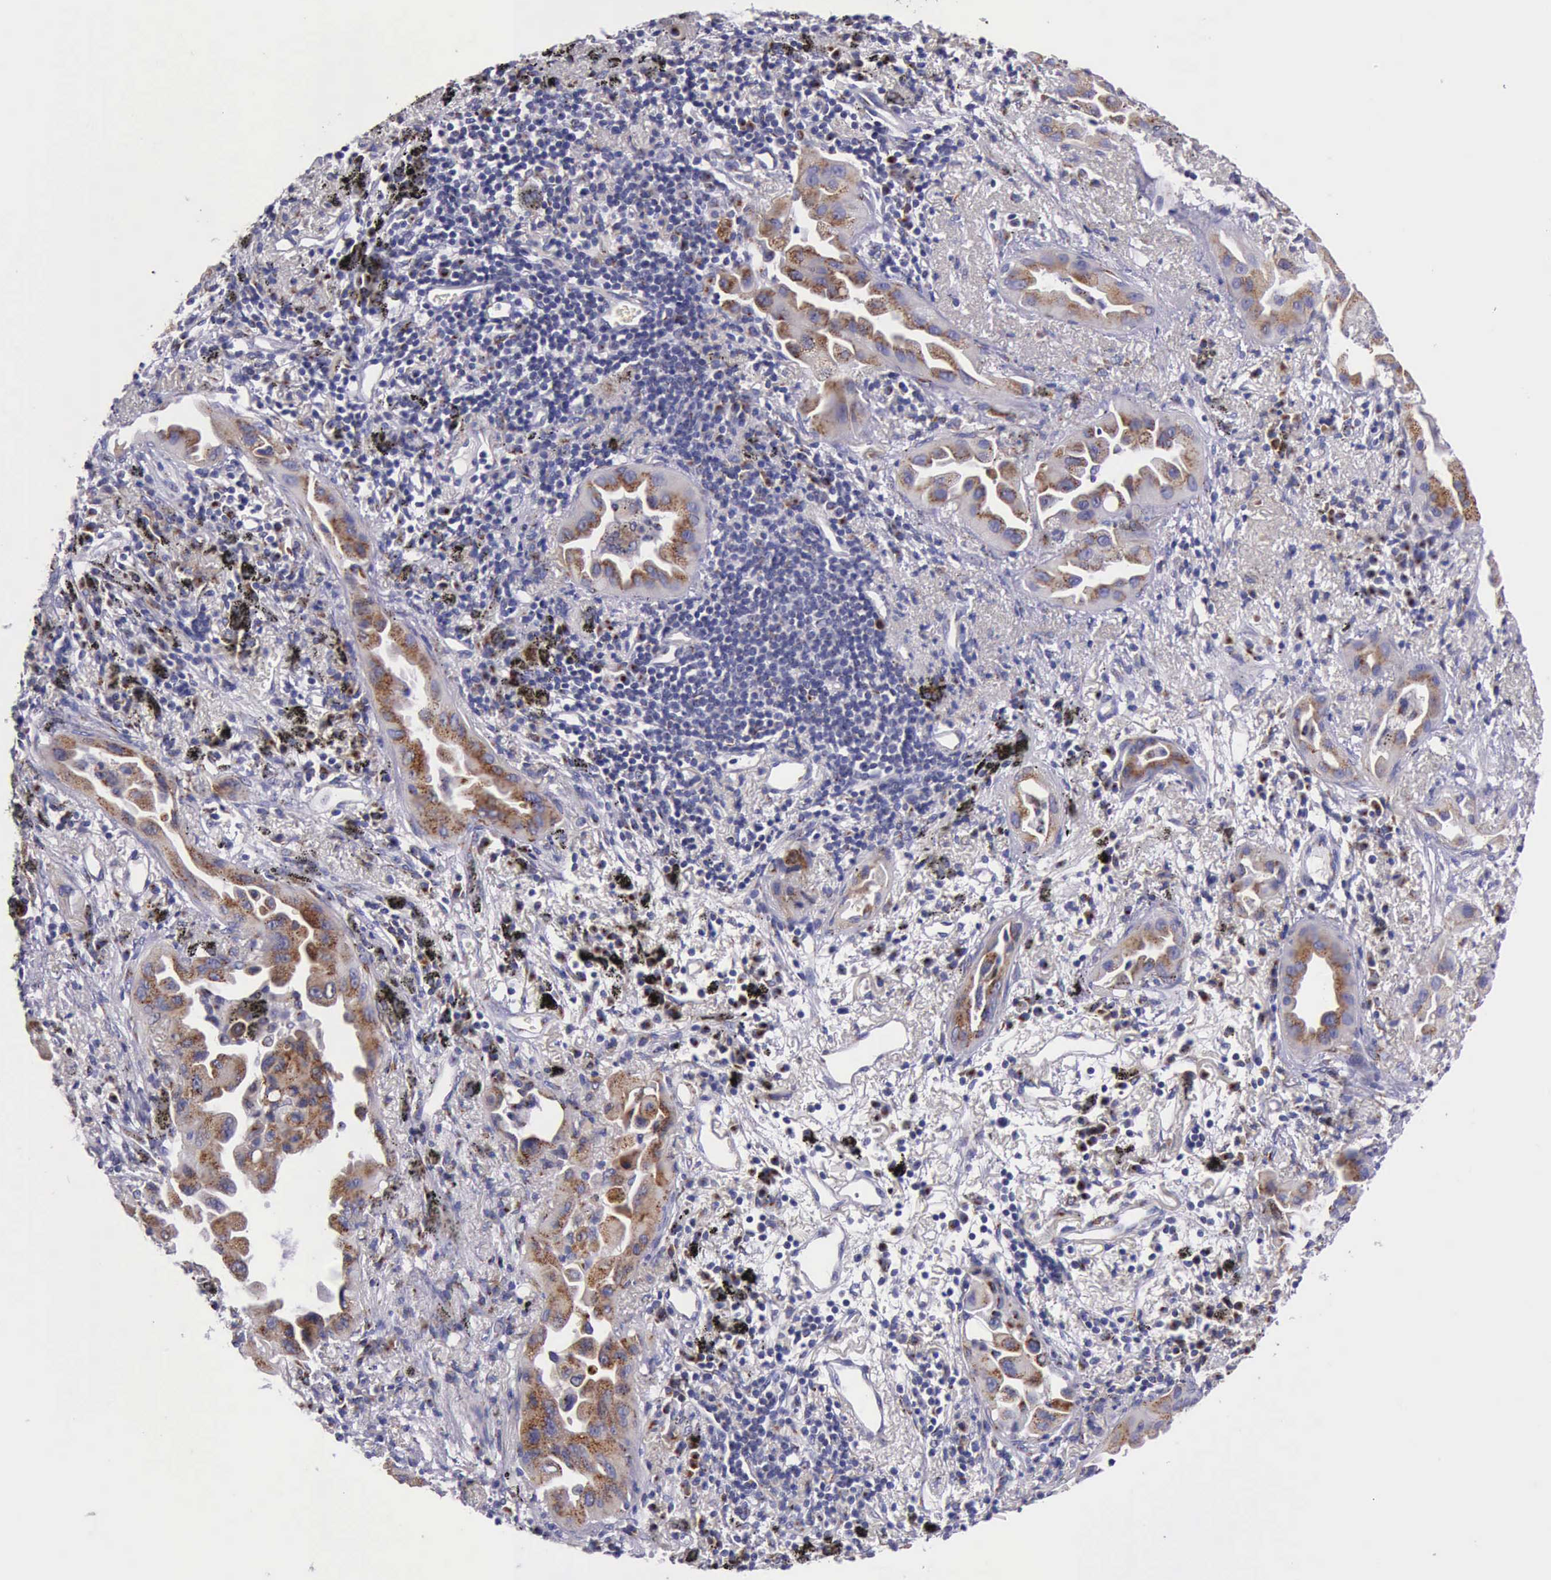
{"staining": {"intensity": "strong", "quantity": ">75%", "location": "cytoplasmic/membranous"}, "tissue": "lung cancer", "cell_type": "Tumor cells", "image_type": "cancer", "snomed": [{"axis": "morphology", "description": "Adenocarcinoma, NOS"}, {"axis": "topography", "description": "Lung"}], "caption": "This is an image of immunohistochemistry staining of lung cancer, which shows strong expression in the cytoplasmic/membranous of tumor cells.", "gene": "GOLGA5", "patient": {"sex": "male", "age": 68}}